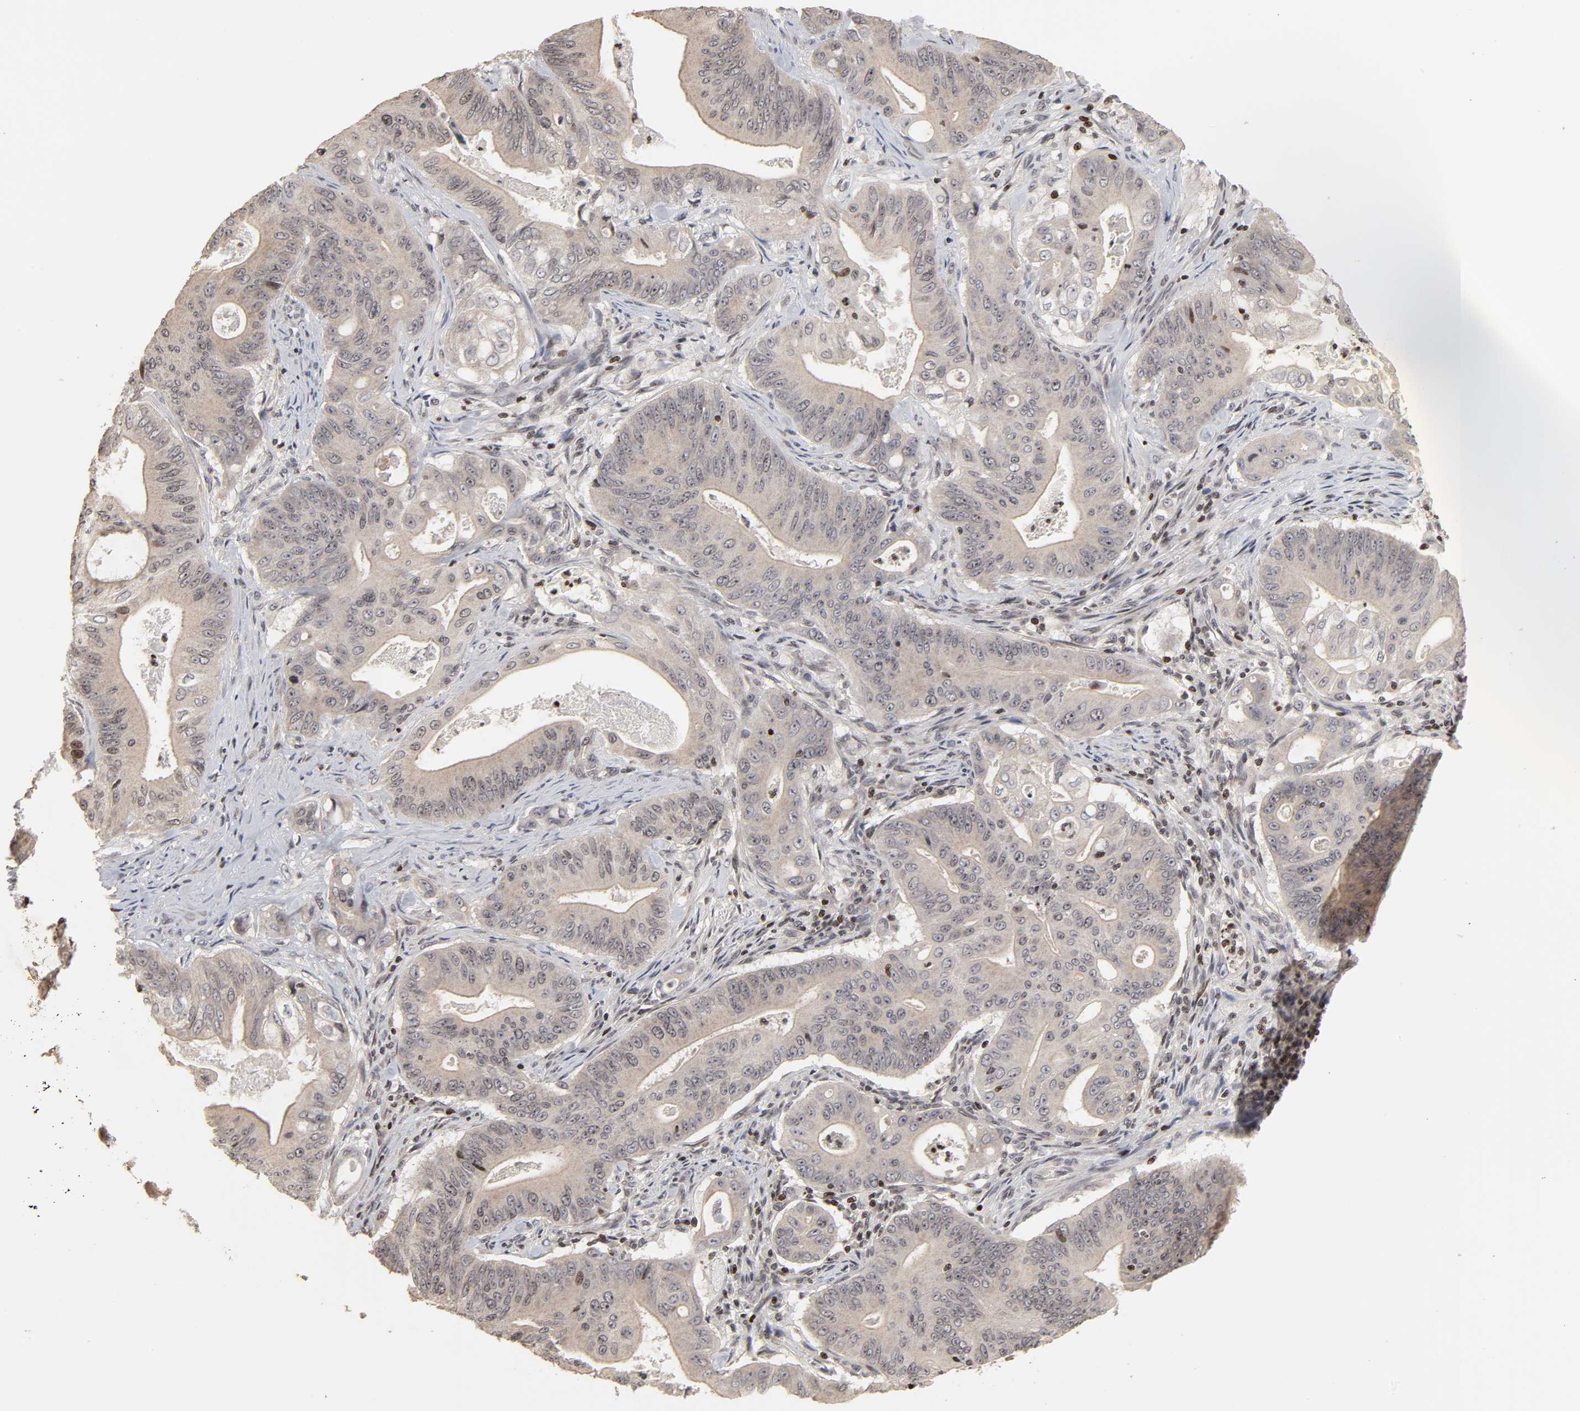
{"staining": {"intensity": "weak", "quantity": "<25%", "location": "cytoplasmic/membranous"}, "tissue": "pancreatic cancer", "cell_type": "Tumor cells", "image_type": "cancer", "snomed": [{"axis": "morphology", "description": "Normal tissue, NOS"}, {"axis": "topography", "description": "Lymph node"}], "caption": "High magnification brightfield microscopy of pancreatic cancer stained with DAB (brown) and counterstained with hematoxylin (blue): tumor cells show no significant positivity.", "gene": "ZNF473", "patient": {"sex": "male", "age": 62}}